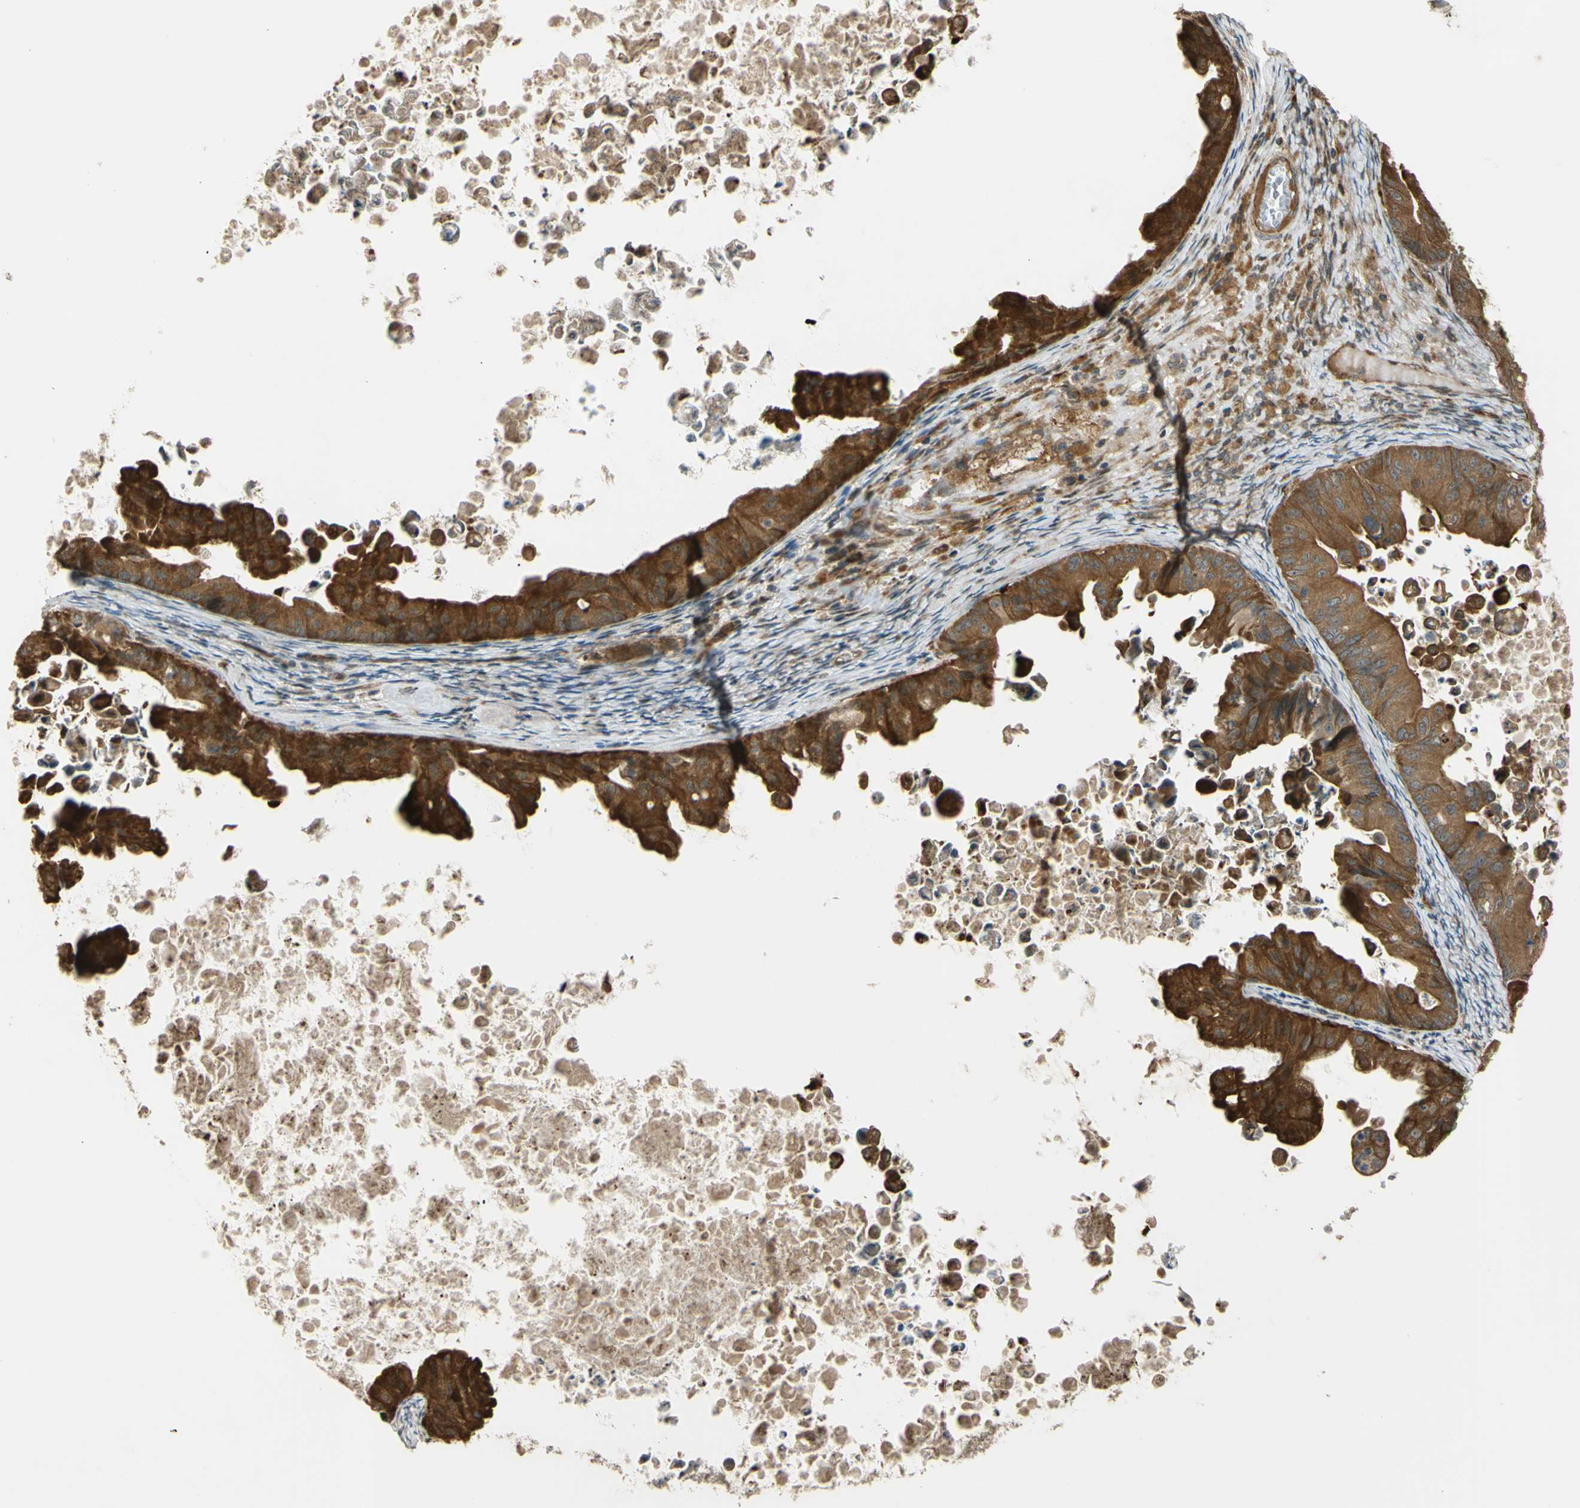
{"staining": {"intensity": "strong", "quantity": ">75%", "location": "cytoplasmic/membranous"}, "tissue": "ovarian cancer", "cell_type": "Tumor cells", "image_type": "cancer", "snomed": [{"axis": "morphology", "description": "Cystadenocarcinoma, mucinous, NOS"}, {"axis": "topography", "description": "Ovary"}], "caption": "DAB immunohistochemical staining of mucinous cystadenocarcinoma (ovarian) displays strong cytoplasmic/membranous protein positivity in about >75% of tumor cells.", "gene": "FLII", "patient": {"sex": "female", "age": 37}}